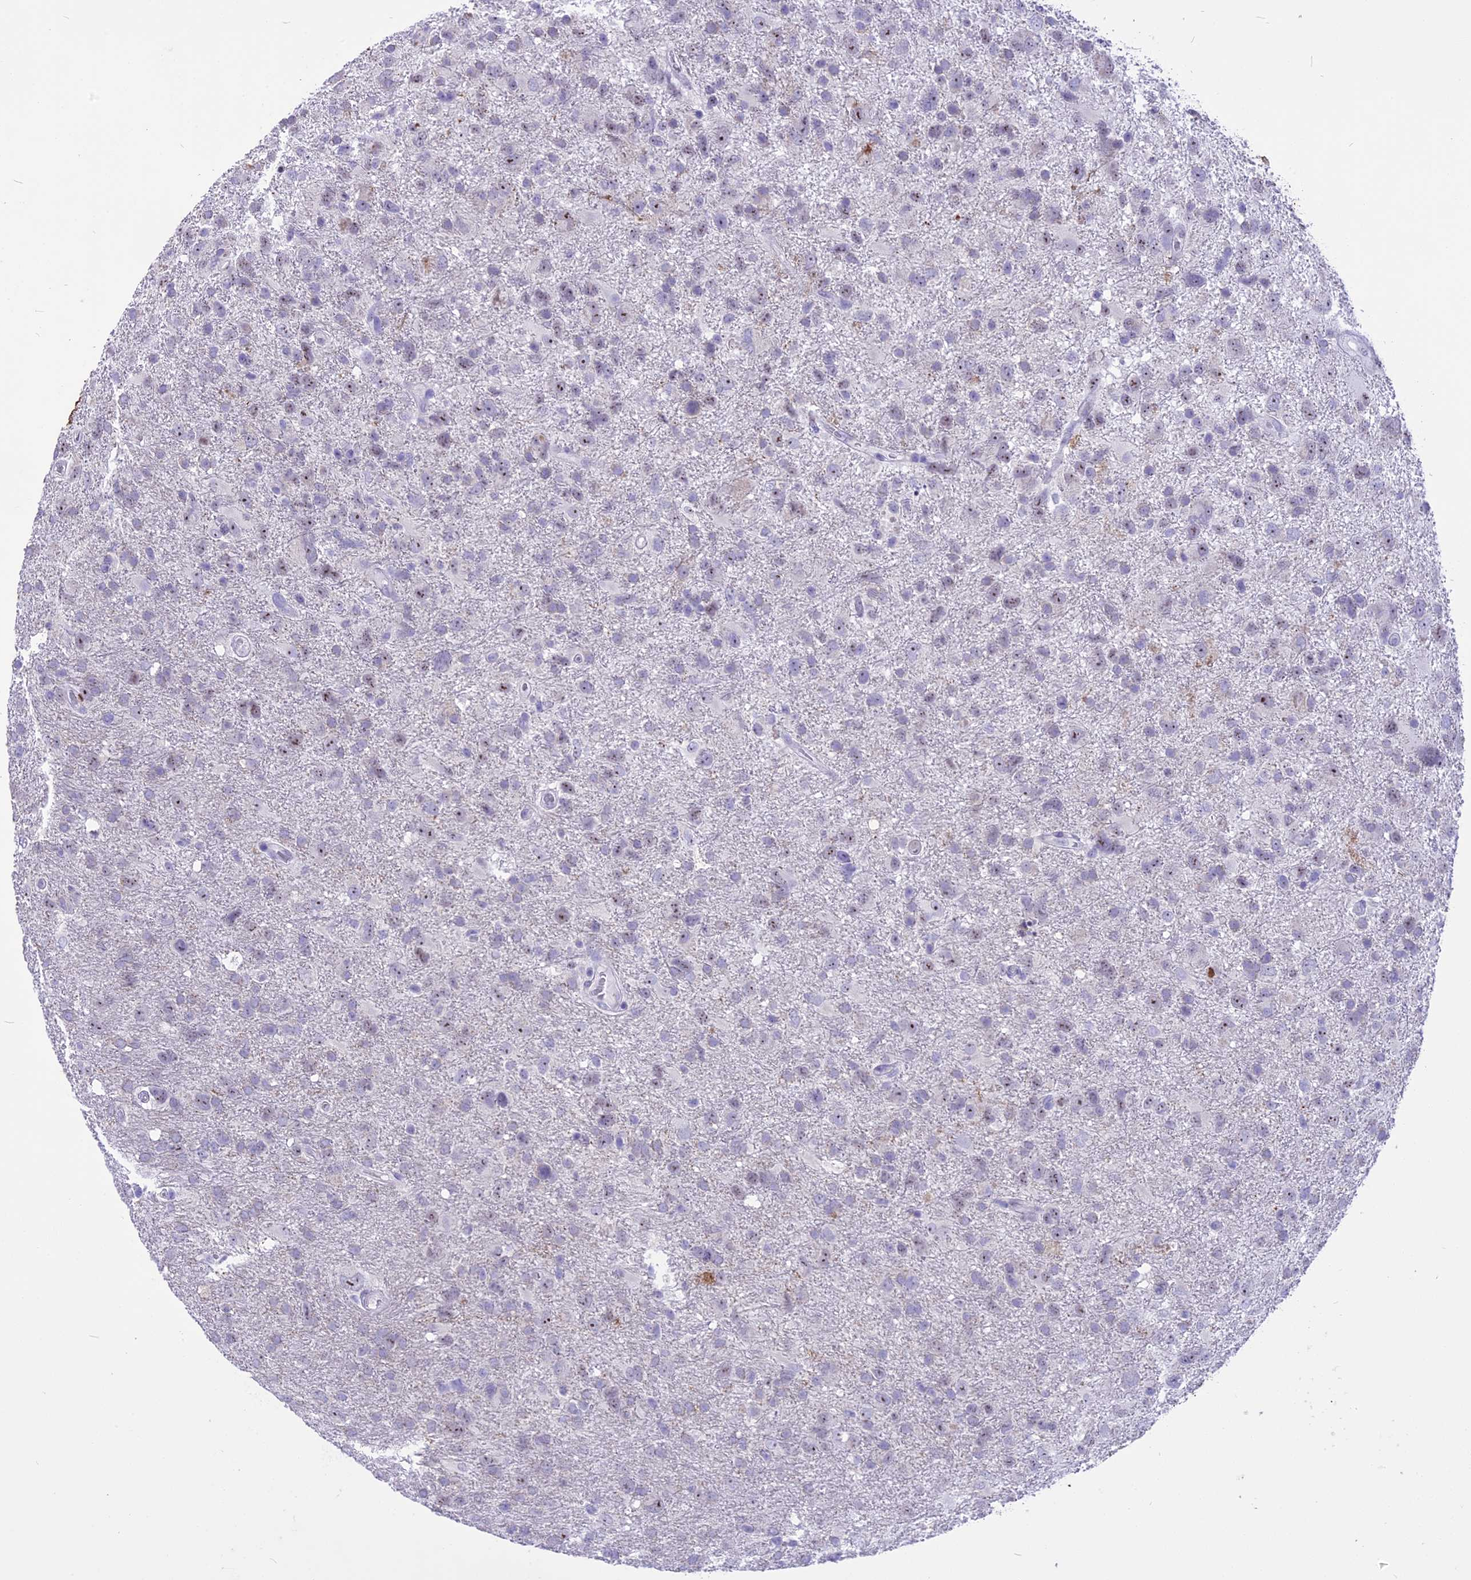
{"staining": {"intensity": "weak", "quantity": "<25%", "location": "nuclear"}, "tissue": "glioma", "cell_type": "Tumor cells", "image_type": "cancer", "snomed": [{"axis": "morphology", "description": "Glioma, malignant, High grade"}, {"axis": "topography", "description": "Brain"}], "caption": "The histopathology image reveals no significant positivity in tumor cells of glioma.", "gene": "CMSS1", "patient": {"sex": "male", "age": 61}}